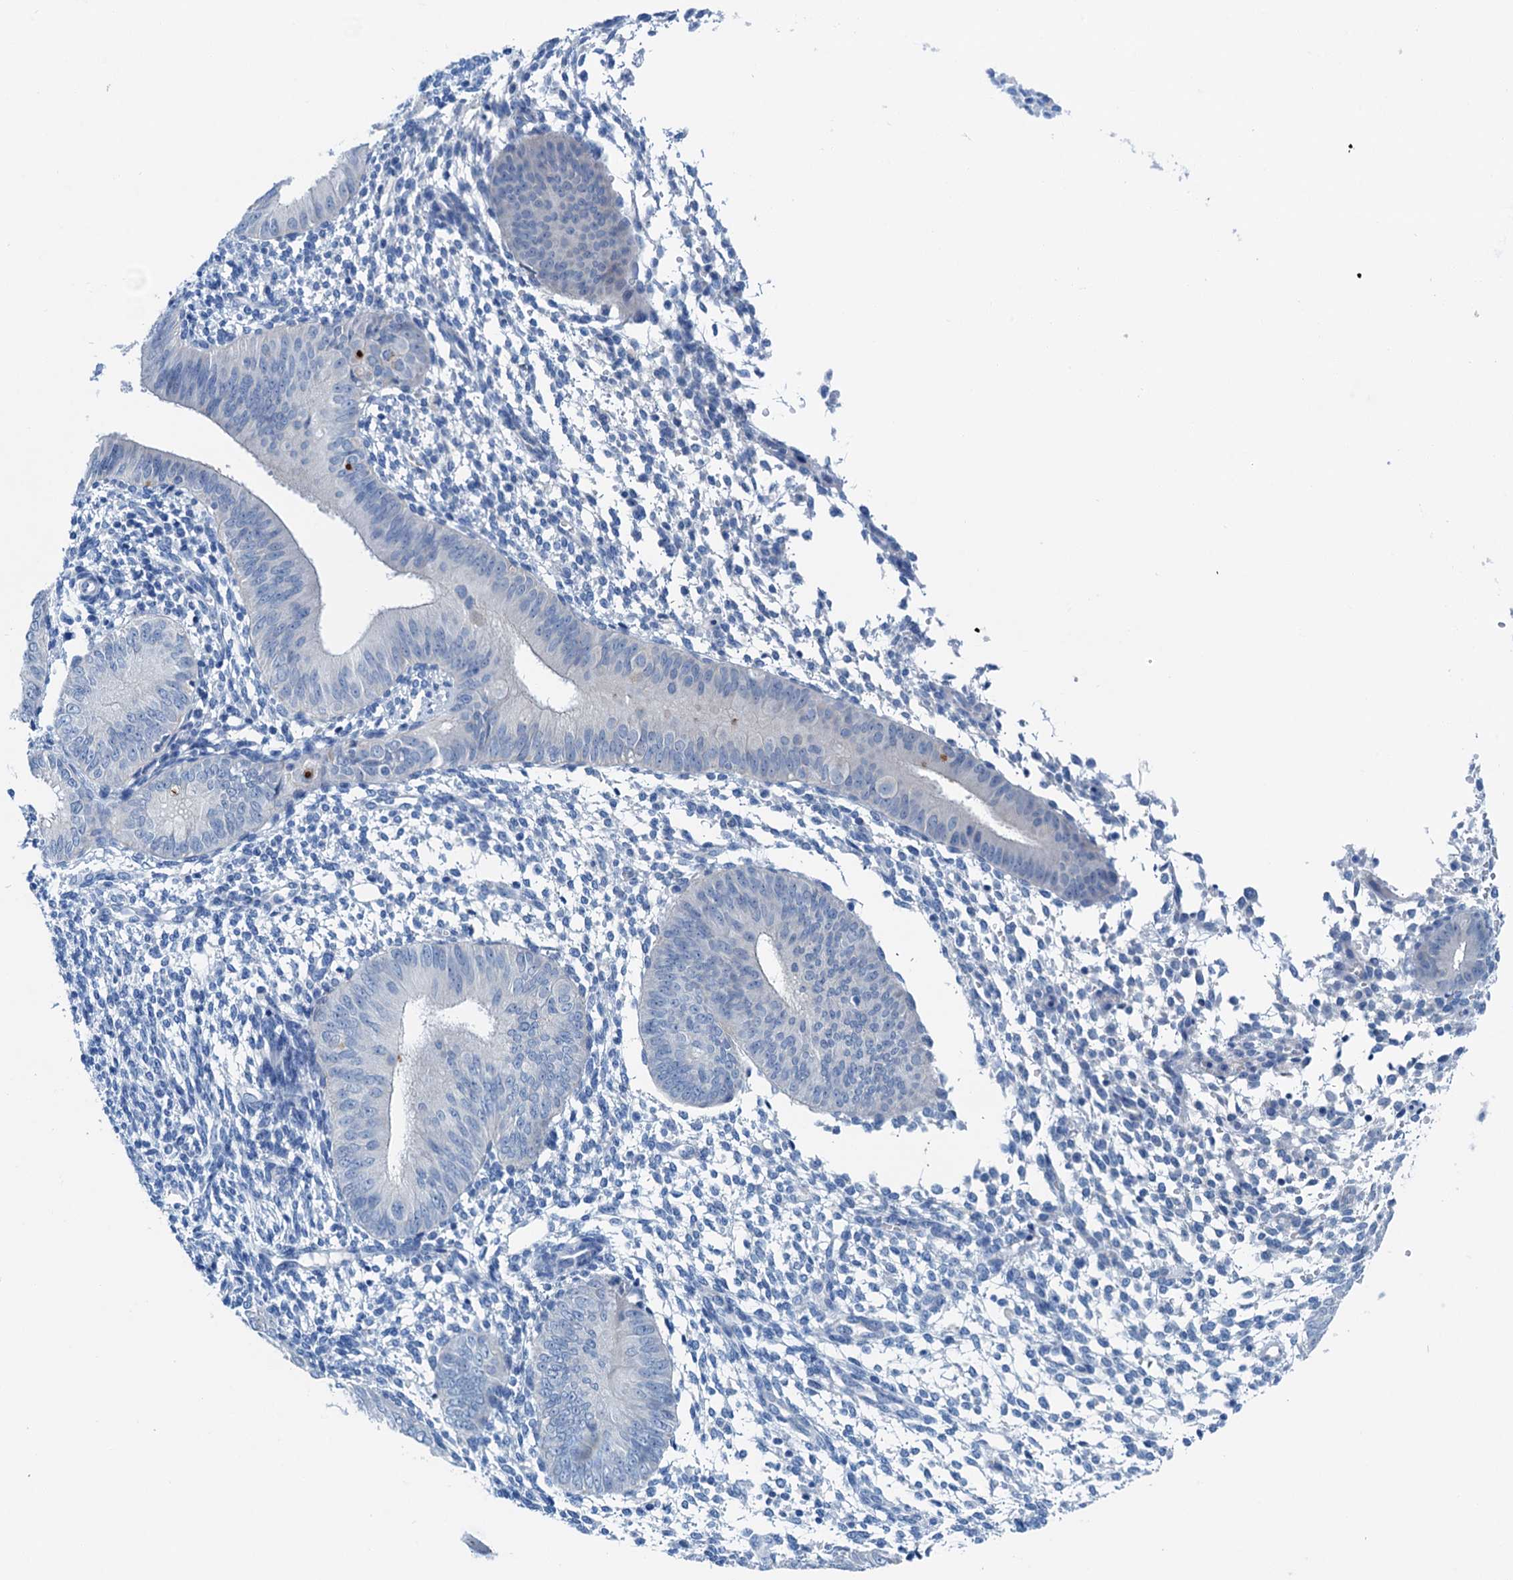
{"staining": {"intensity": "negative", "quantity": "none", "location": "none"}, "tissue": "endometrium", "cell_type": "Cells in endometrial stroma", "image_type": "normal", "snomed": [{"axis": "morphology", "description": "Normal tissue, NOS"}, {"axis": "topography", "description": "Uterus"}, {"axis": "topography", "description": "Endometrium"}], "caption": "This is a photomicrograph of IHC staining of unremarkable endometrium, which shows no staining in cells in endometrial stroma.", "gene": "KNDC1", "patient": {"sex": "female", "age": 48}}